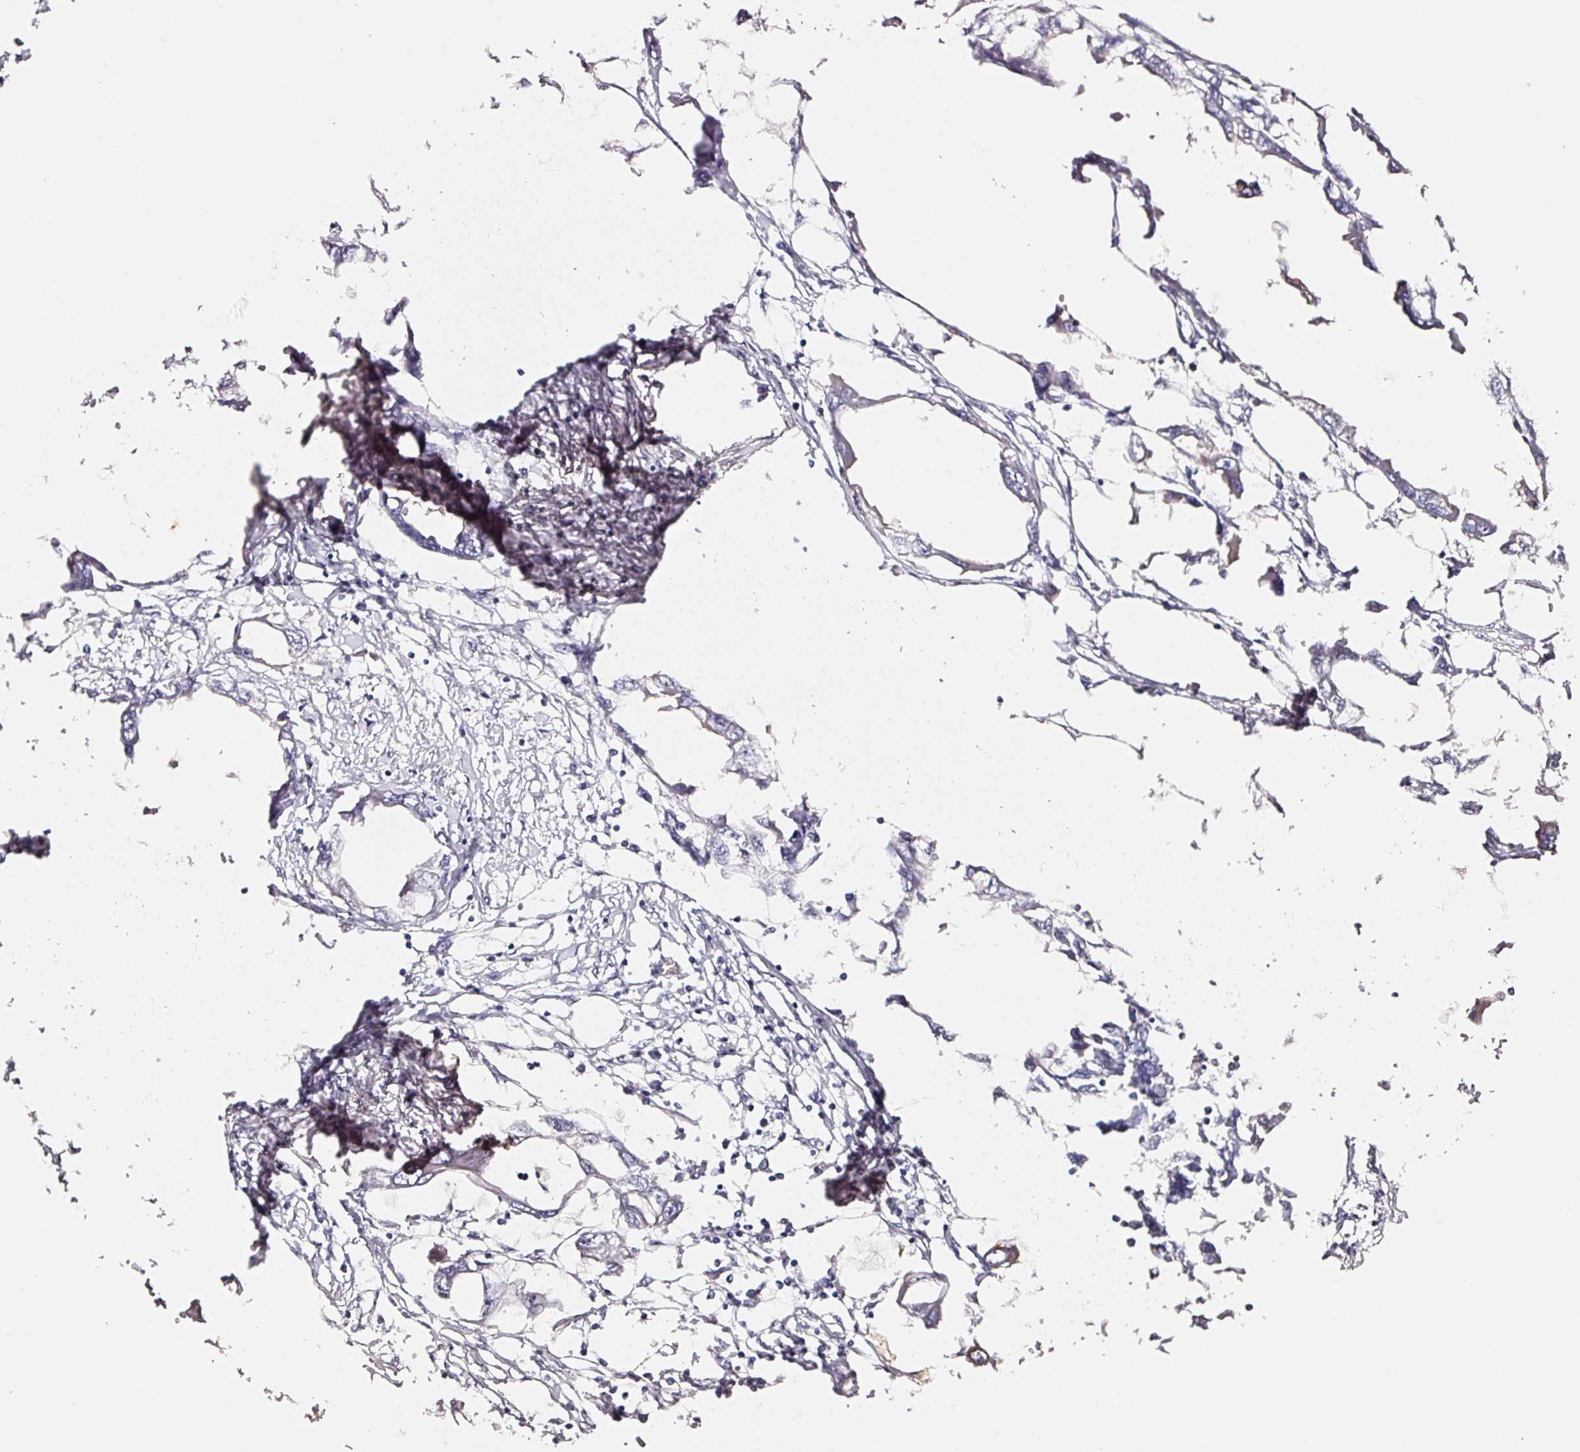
{"staining": {"intensity": "negative", "quantity": "none", "location": "none"}, "tissue": "endometrial cancer", "cell_type": "Tumor cells", "image_type": "cancer", "snomed": [{"axis": "morphology", "description": "Adenocarcinoma, NOS"}, {"axis": "morphology", "description": "Adenocarcinoma, metastatic, NOS"}, {"axis": "topography", "description": "Adipose tissue"}, {"axis": "topography", "description": "Endometrium"}], "caption": "Endometrial metastatic adenocarcinoma was stained to show a protein in brown. There is no significant staining in tumor cells.", "gene": "CD47", "patient": {"sex": "female", "age": 67}}